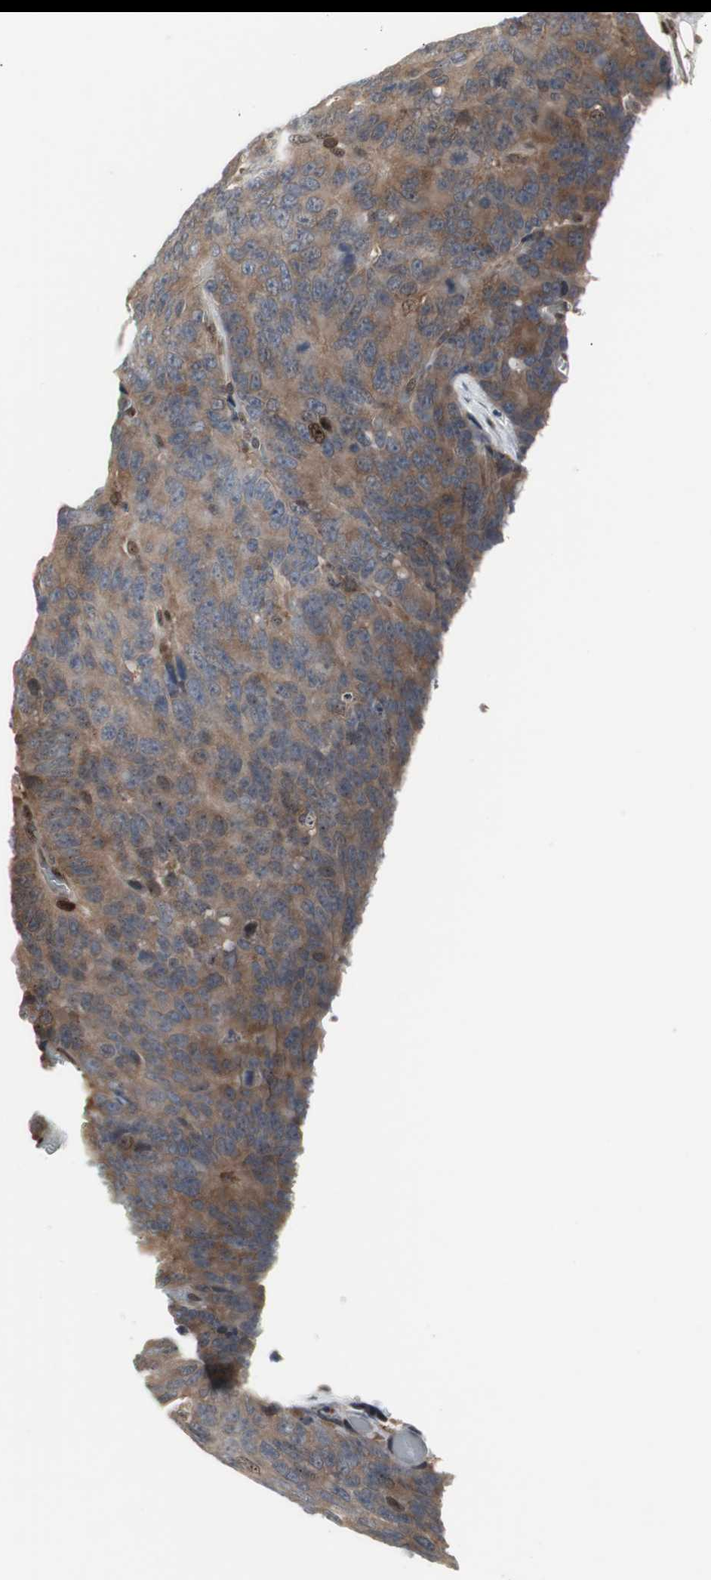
{"staining": {"intensity": "moderate", "quantity": ">75%", "location": "cytoplasmic/membranous"}, "tissue": "colorectal cancer", "cell_type": "Tumor cells", "image_type": "cancer", "snomed": [{"axis": "morphology", "description": "Adenocarcinoma, NOS"}, {"axis": "topography", "description": "Colon"}], "caption": "Tumor cells reveal medium levels of moderate cytoplasmic/membranous staining in approximately >75% of cells in human adenocarcinoma (colorectal).", "gene": "GRK2", "patient": {"sex": "female", "age": 86}}